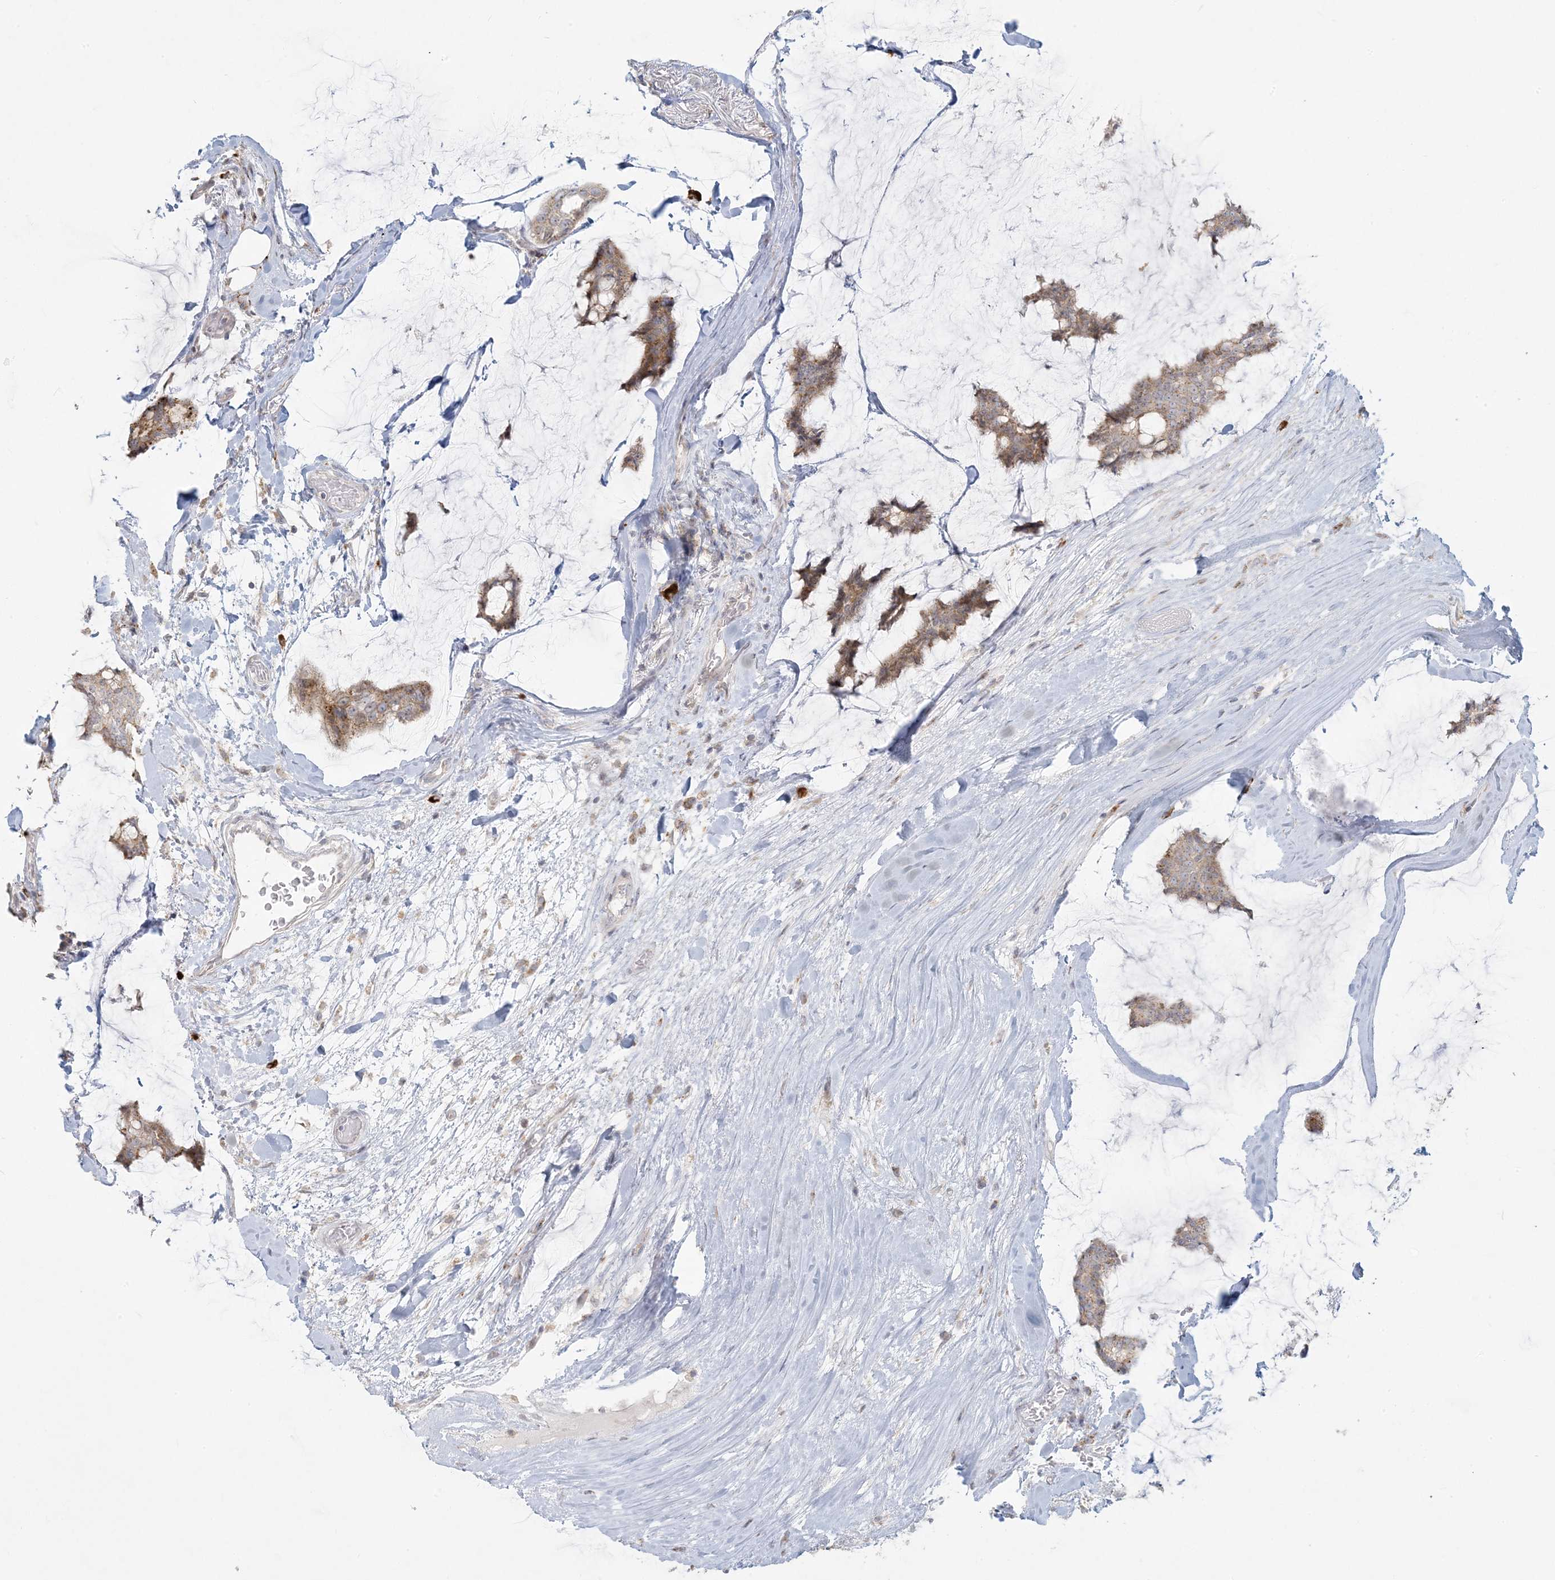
{"staining": {"intensity": "moderate", "quantity": ">75%", "location": "cytoplasmic/membranous"}, "tissue": "breast cancer", "cell_type": "Tumor cells", "image_type": "cancer", "snomed": [{"axis": "morphology", "description": "Duct carcinoma"}, {"axis": "topography", "description": "Breast"}], "caption": "Approximately >75% of tumor cells in intraductal carcinoma (breast) display moderate cytoplasmic/membranous protein expression as visualized by brown immunohistochemical staining.", "gene": "MCAT", "patient": {"sex": "female", "age": 93}}